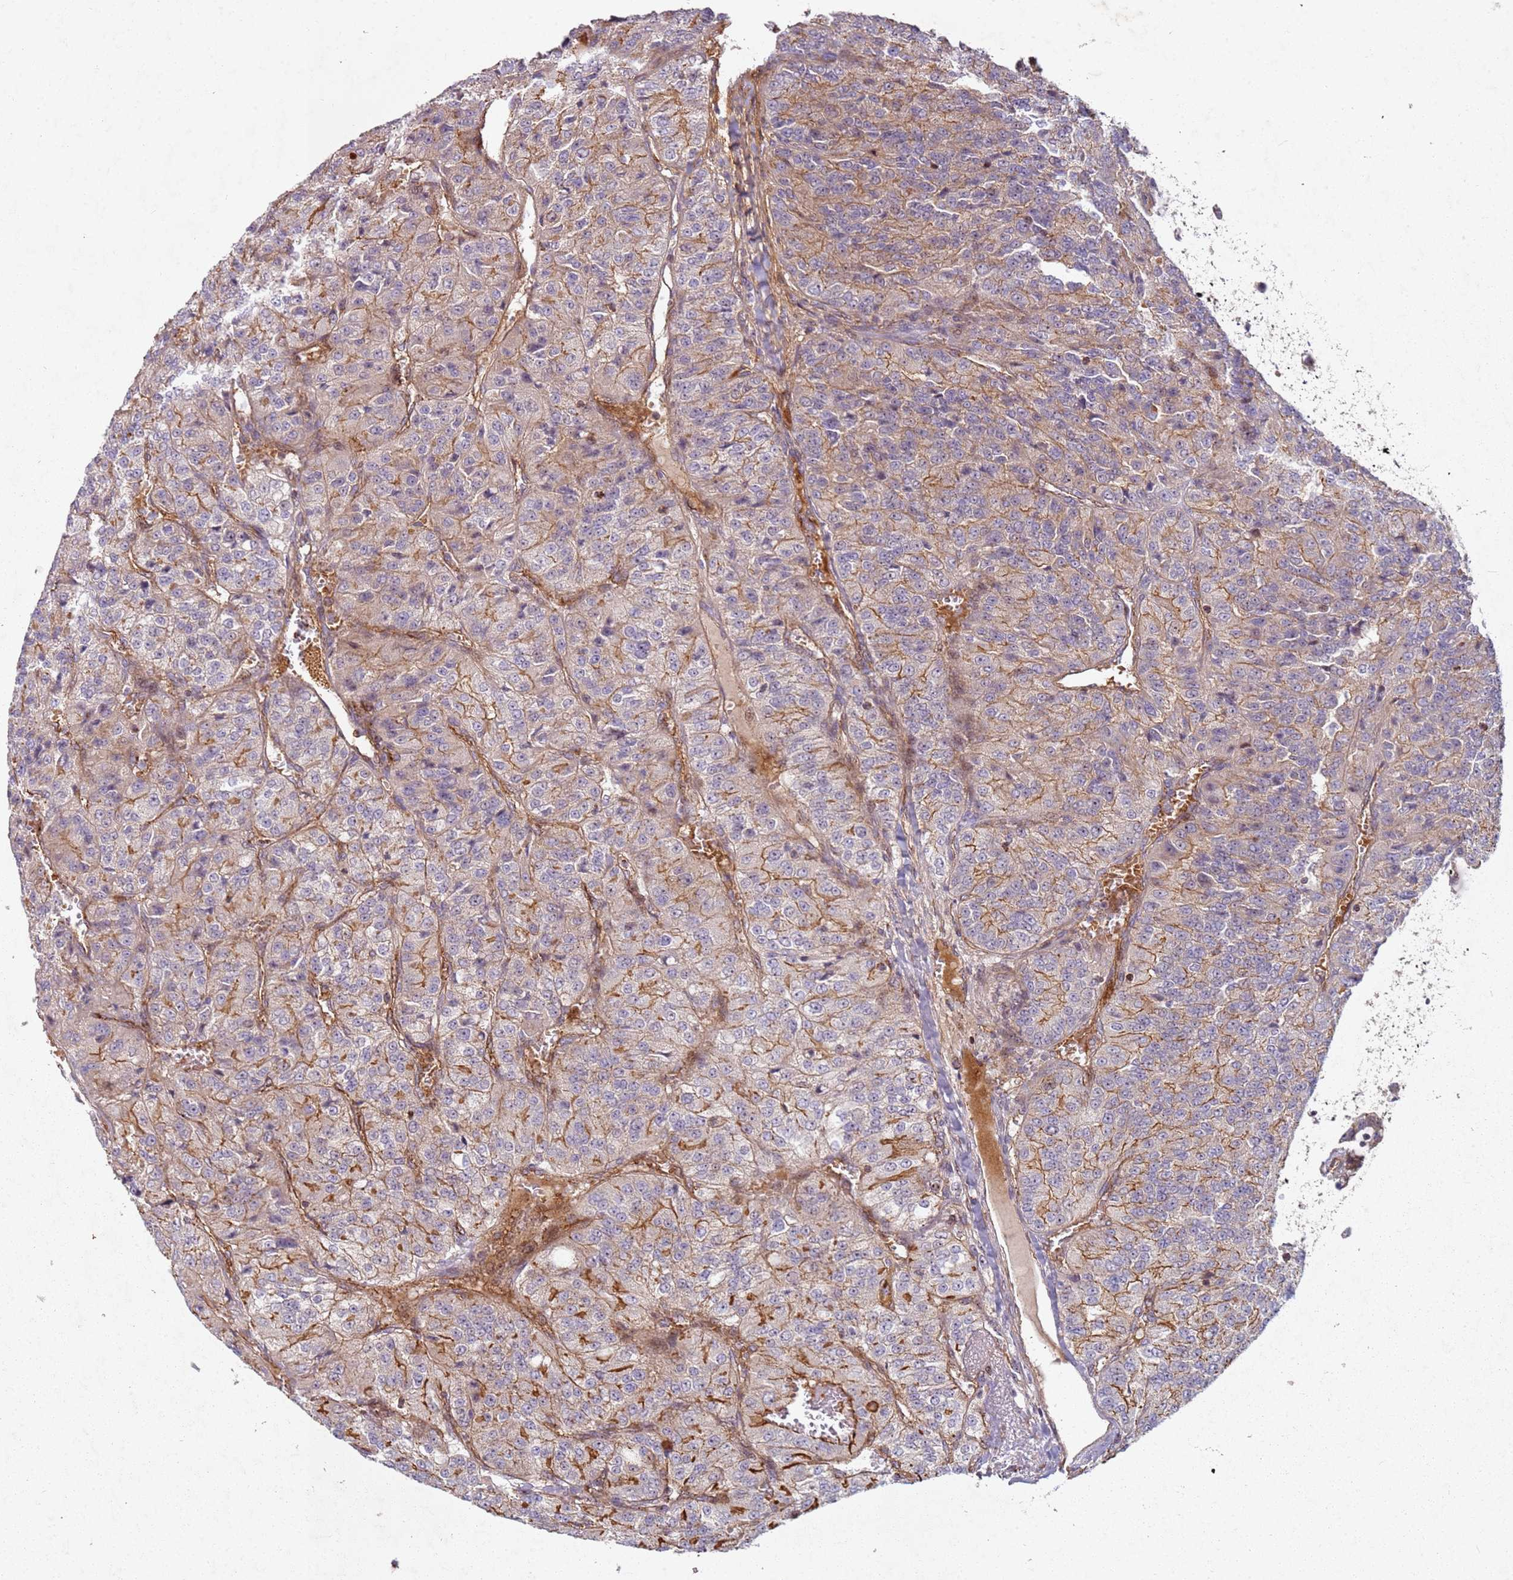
{"staining": {"intensity": "weak", "quantity": ">75%", "location": "cytoplasmic/membranous"}, "tissue": "renal cancer", "cell_type": "Tumor cells", "image_type": "cancer", "snomed": [{"axis": "morphology", "description": "Adenocarcinoma, NOS"}, {"axis": "topography", "description": "Kidney"}], "caption": "An image showing weak cytoplasmic/membranous staining in about >75% of tumor cells in renal cancer (adenocarcinoma), as visualized by brown immunohistochemical staining.", "gene": "C2CD4B", "patient": {"sex": "female", "age": 63}}